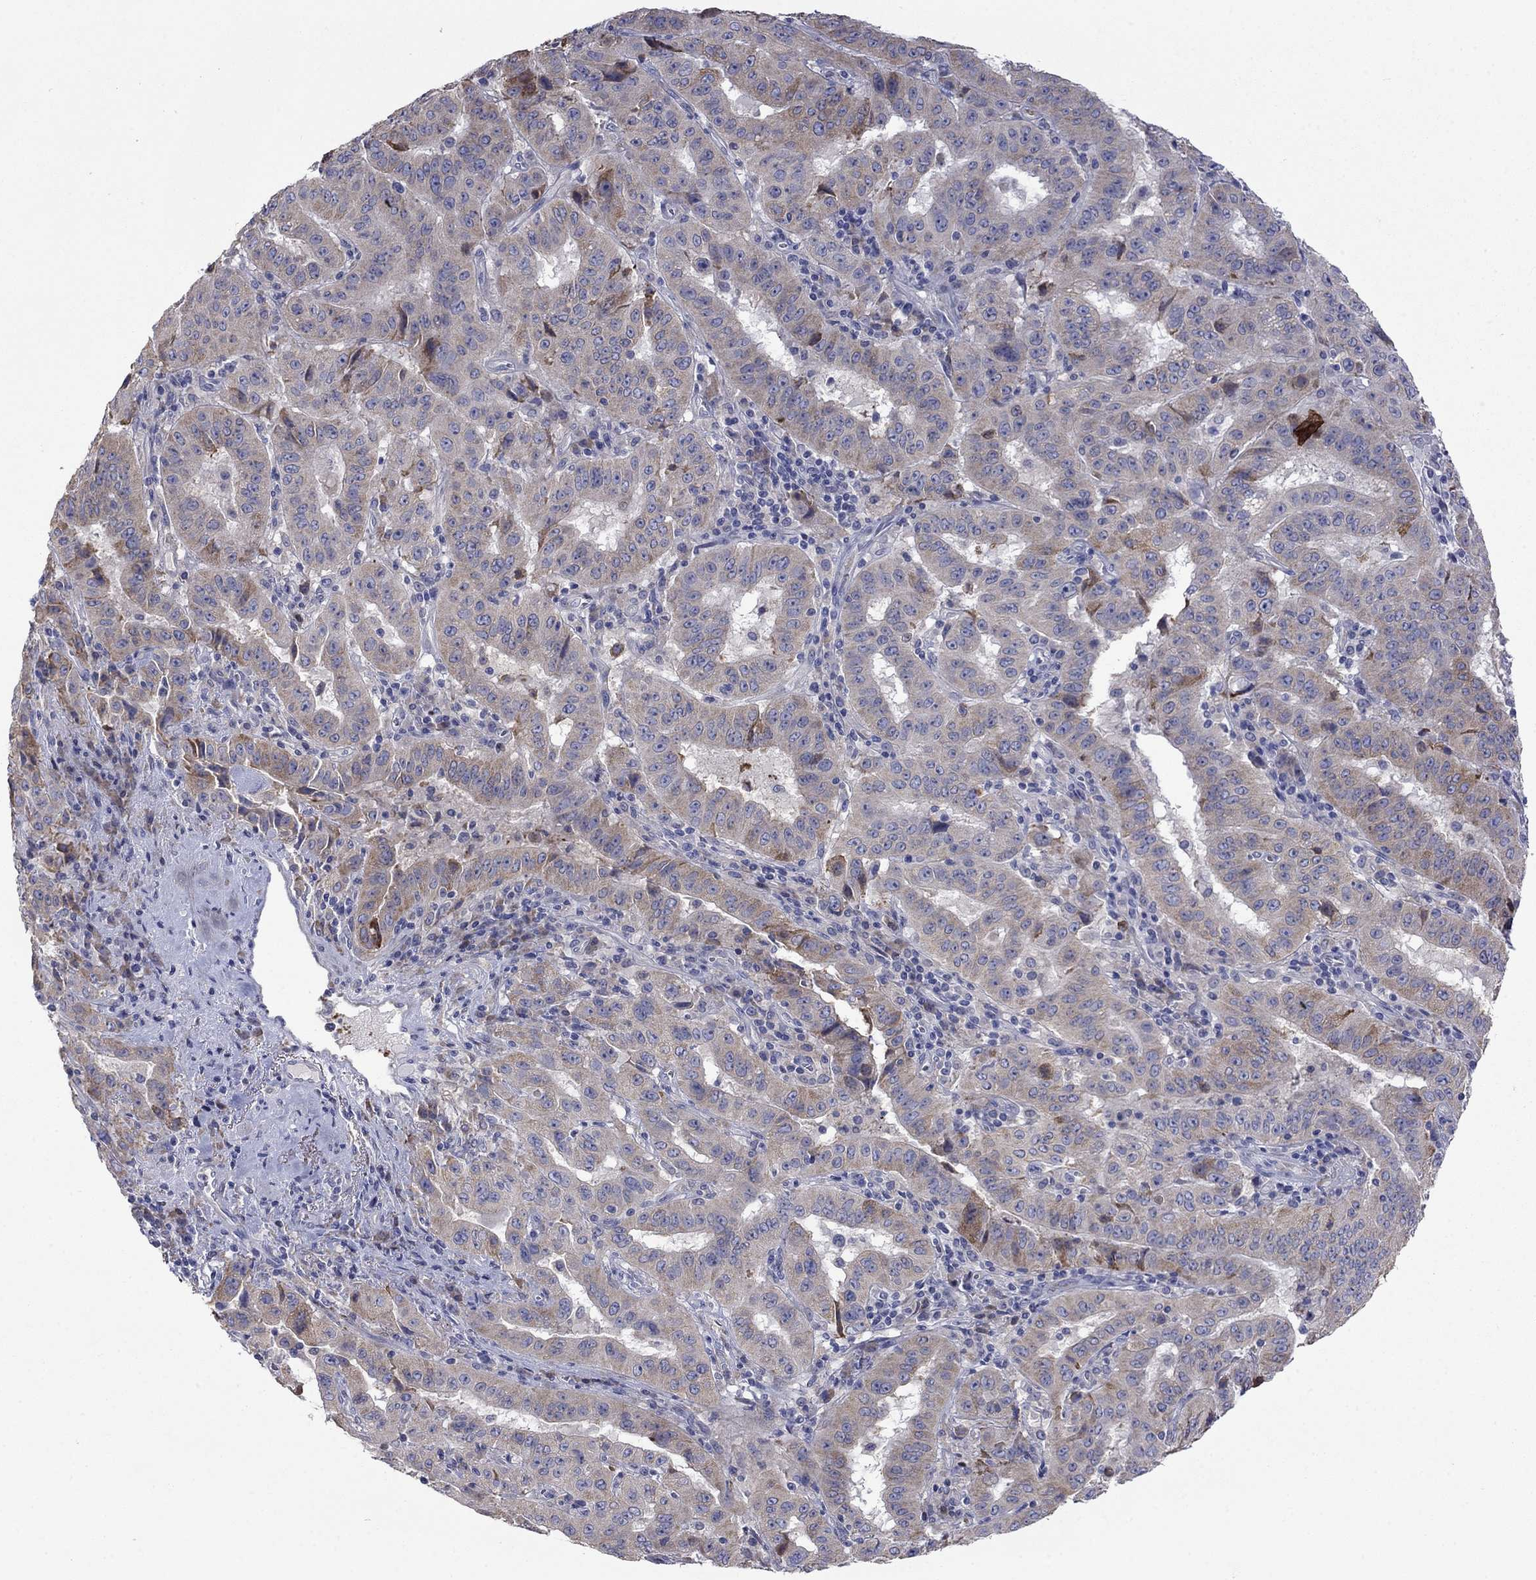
{"staining": {"intensity": "moderate", "quantity": "<25%", "location": "cytoplasmic/membranous"}, "tissue": "pancreatic cancer", "cell_type": "Tumor cells", "image_type": "cancer", "snomed": [{"axis": "morphology", "description": "Adenocarcinoma, NOS"}, {"axis": "topography", "description": "Pancreas"}], "caption": "The photomicrograph demonstrates immunohistochemical staining of adenocarcinoma (pancreatic). There is moderate cytoplasmic/membranous staining is seen in about <25% of tumor cells.", "gene": "TMPRSS11A", "patient": {"sex": "male", "age": 63}}